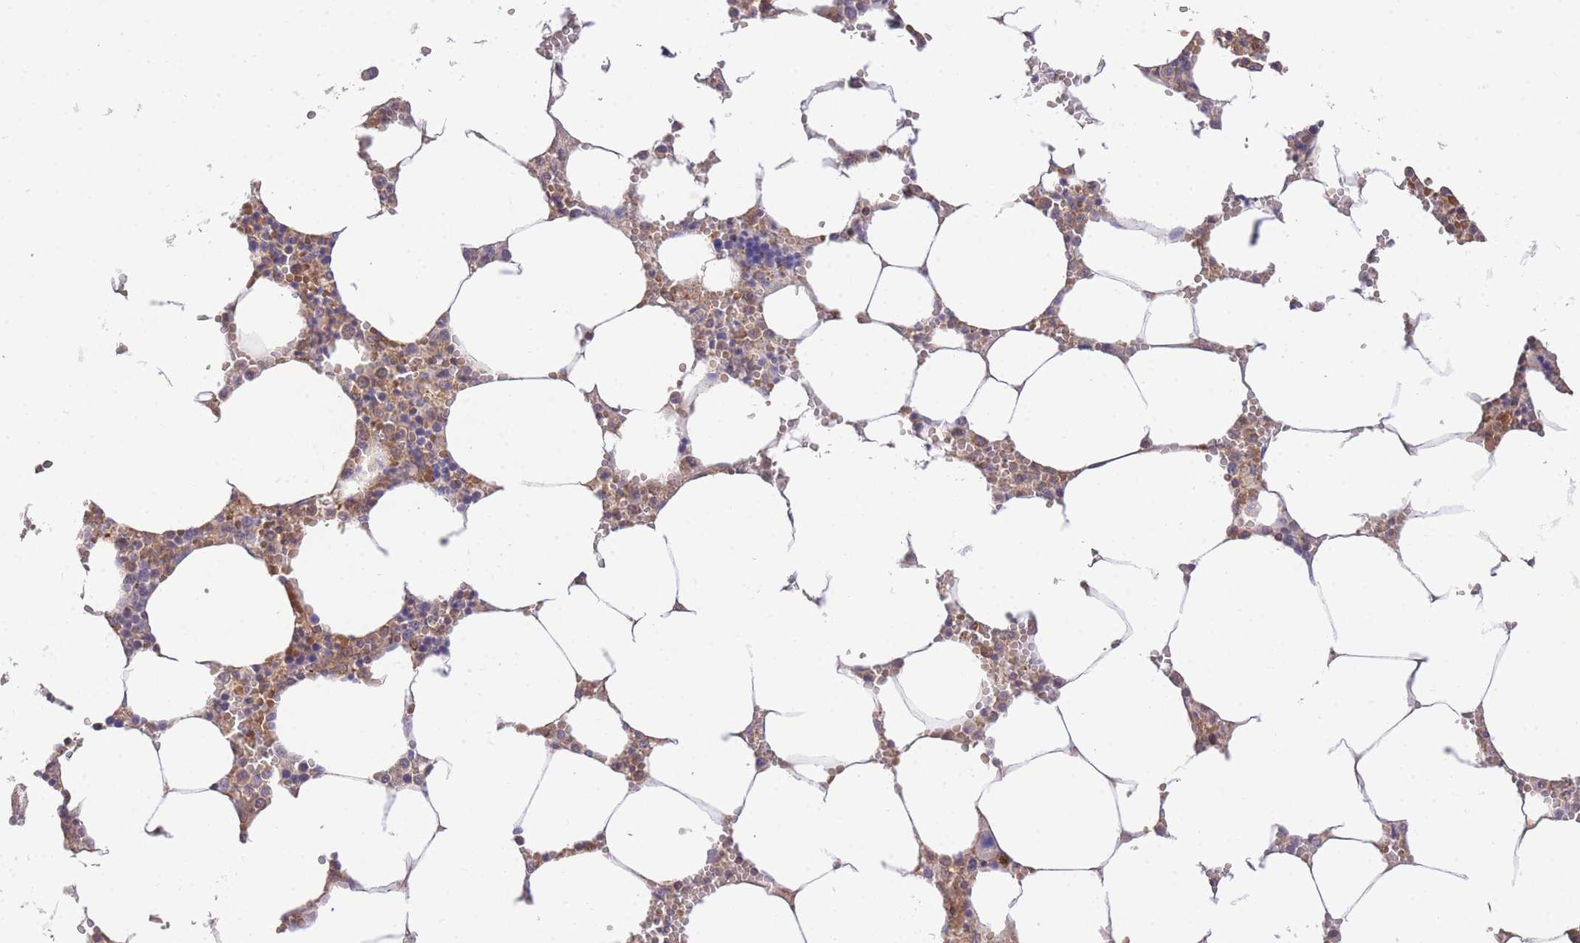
{"staining": {"intensity": "moderate", "quantity": "25%-75%", "location": "cytoplasmic/membranous"}, "tissue": "bone marrow", "cell_type": "Hematopoietic cells", "image_type": "normal", "snomed": [{"axis": "morphology", "description": "Normal tissue, NOS"}, {"axis": "topography", "description": "Bone marrow"}], "caption": "Approximately 25%-75% of hematopoietic cells in unremarkable human bone marrow display moderate cytoplasmic/membranous protein expression as visualized by brown immunohistochemical staining.", "gene": "INSYN2B", "patient": {"sex": "male", "age": 70}}